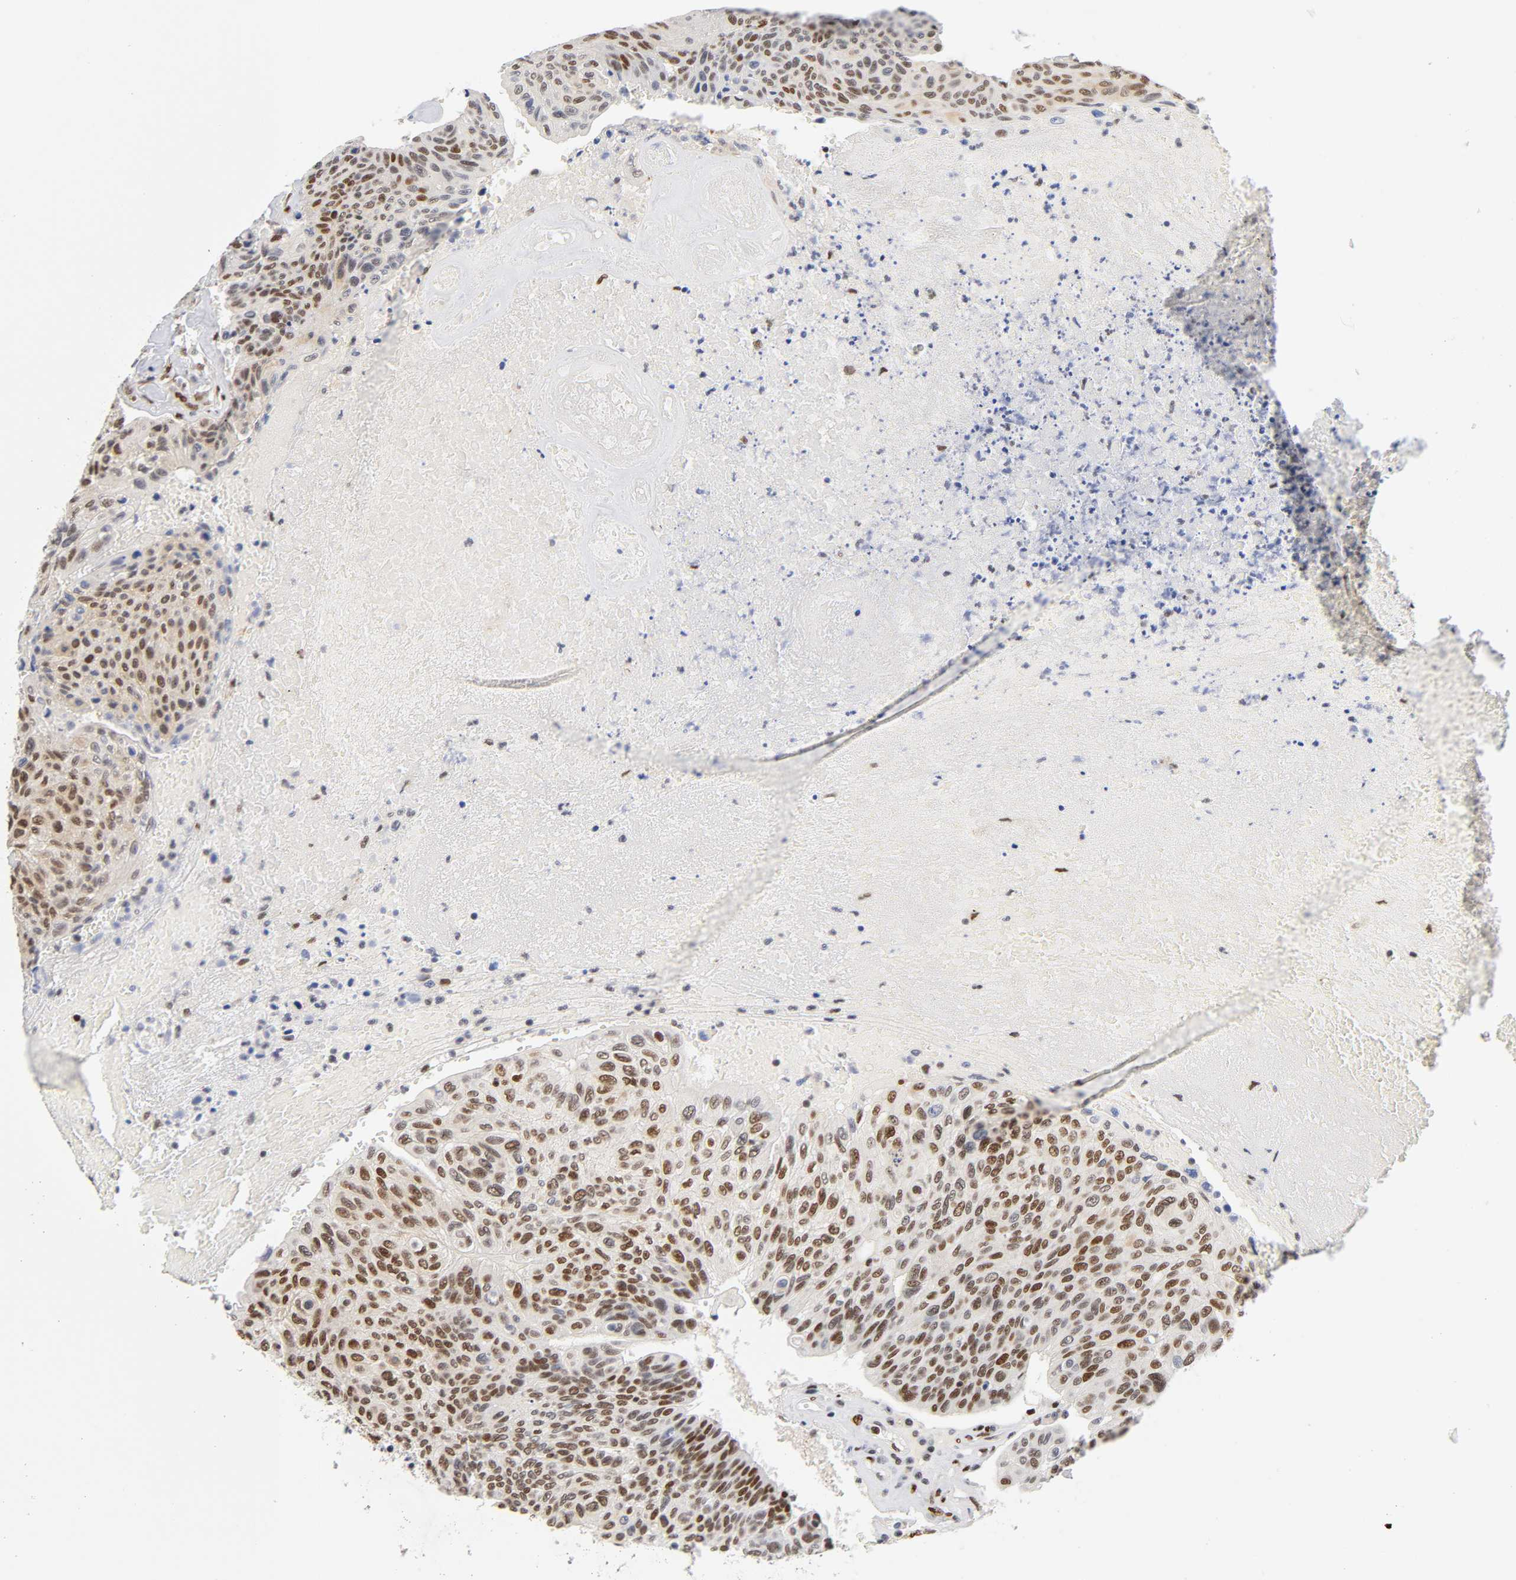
{"staining": {"intensity": "strong", "quantity": ">75%", "location": "nuclear"}, "tissue": "urothelial cancer", "cell_type": "Tumor cells", "image_type": "cancer", "snomed": [{"axis": "morphology", "description": "Urothelial carcinoma, High grade"}, {"axis": "topography", "description": "Urinary bladder"}], "caption": "Tumor cells demonstrate strong nuclear expression in about >75% of cells in urothelial cancer.", "gene": "NR3C1", "patient": {"sex": "male", "age": 66}}